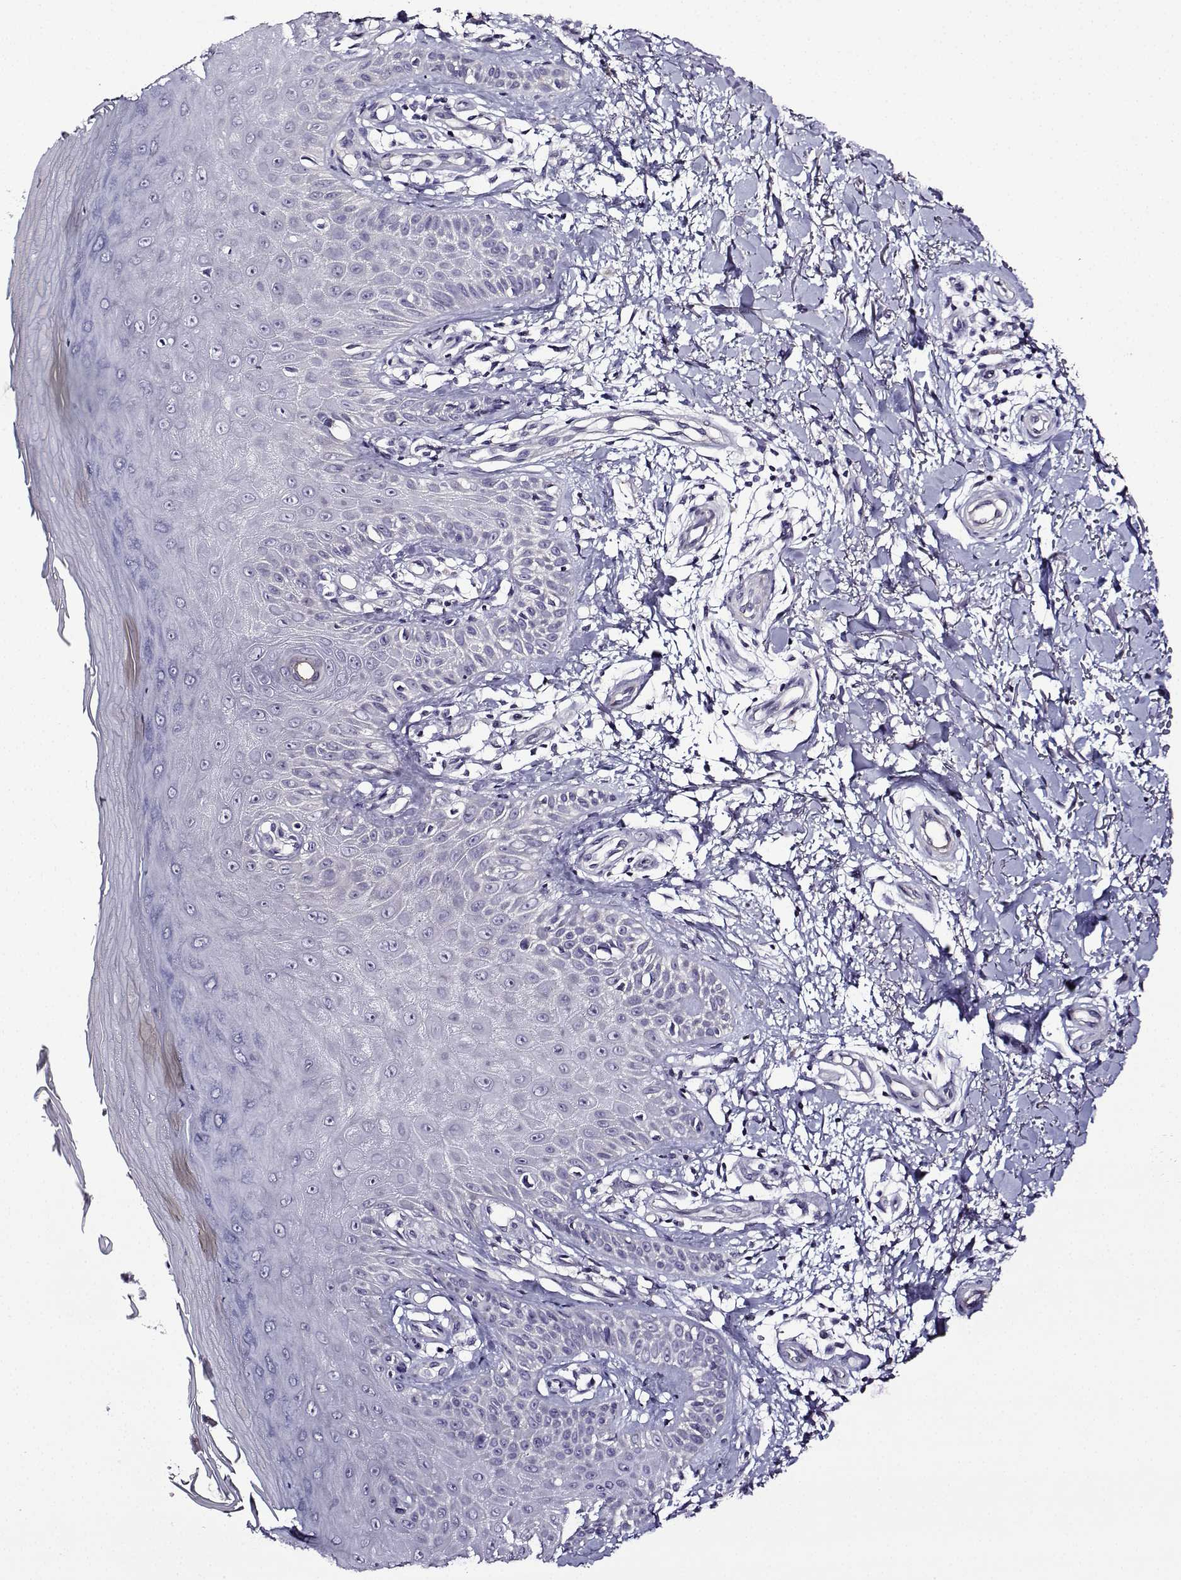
{"staining": {"intensity": "negative", "quantity": "none", "location": "none"}, "tissue": "skin", "cell_type": "Fibroblasts", "image_type": "normal", "snomed": [{"axis": "morphology", "description": "Normal tissue, NOS"}, {"axis": "morphology", "description": "Inflammation, NOS"}, {"axis": "morphology", "description": "Fibrosis, NOS"}, {"axis": "topography", "description": "Skin"}], "caption": "Immunohistochemistry histopathology image of normal skin: human skin stained with DAB (3,3'-diaminobenzidine) exhibits no significant protein positivity in fibroblasts.", "gene": "SPACA7", "patient": {"sex": "male", "age": 71}}